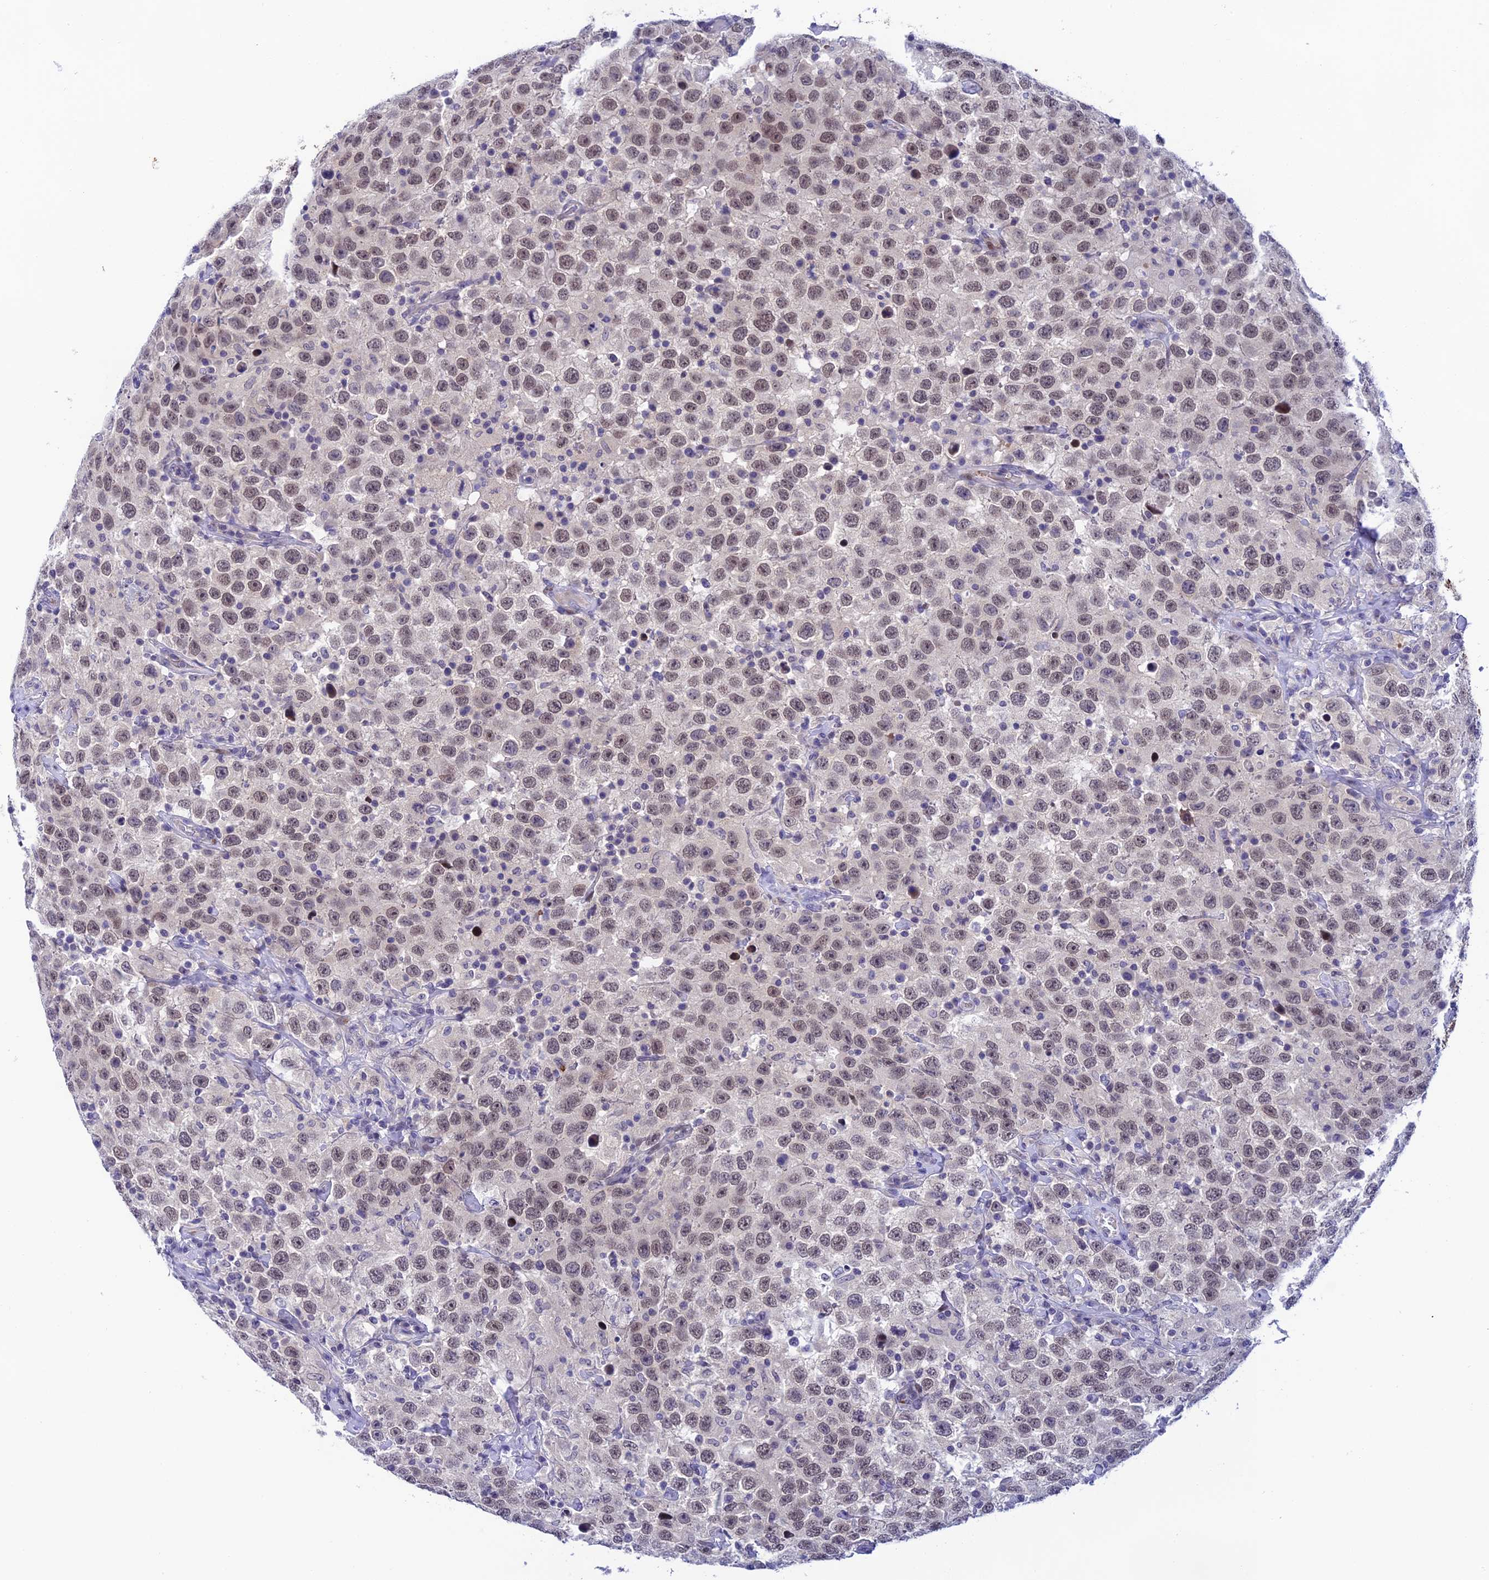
{"staining": {"intensity": "weak", "quantity": ">75%", "location": "nuclear"}, "tissue": "testis cancer", "cell_type": "Tumor cells", "image_type": "cancer", "snomed": [{"axis": "morphology", "description": "Seminoma, NOS"}, {"axis": "topography", "description": "Testis"}], "caption": "An immunohistochemistry photomicrograph of tumor tissue is shown. Protein staining in brown shows weak nuclear positivity in seminoma (testis) within tumor cells.", "gene": "RASGEF1B", "patient": {"sex": "male", "age": 41}}